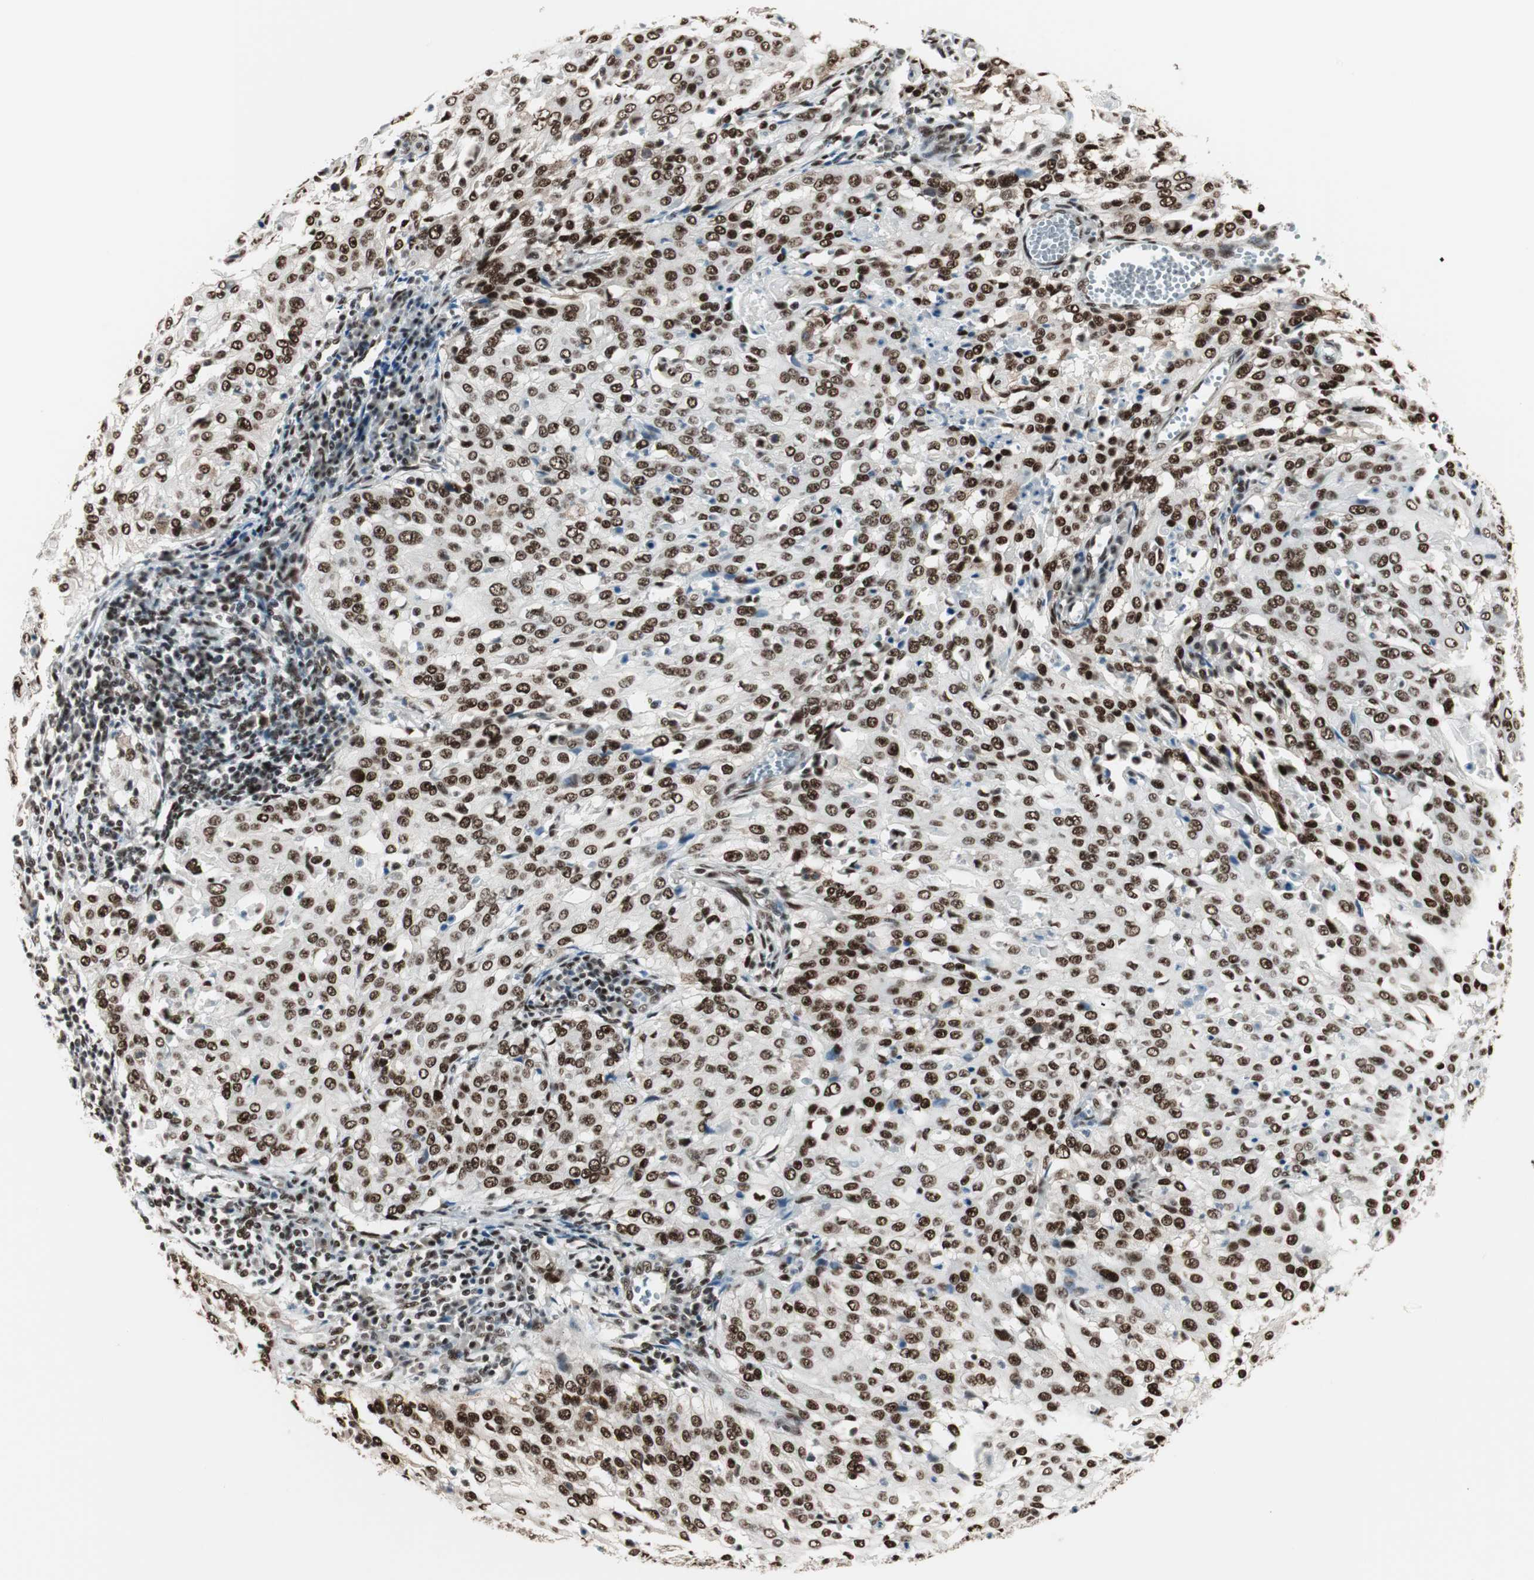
{"staining": {"intensity": "strong", "quantity": ">75%", "location": "nuclear"}, "tissue": "cervical cancer", "cell_type": "Tumor cells", "image_type": "cancer", "snomed": [{"axis": "morphology", "description": "Squamous cell carcinoma, NOS"}, {"axis": "topography", "description": "Cervix"}], "caption": "The immunohistochemical stain labels strong nuclear positivity in tumor cells of cervical squamous cell carcinoma tissue. (DAB IHC with brightfield microscopy, high magnification).", "gene": "HEXIM1", "patient": {"sex": "female", "age": 39}}